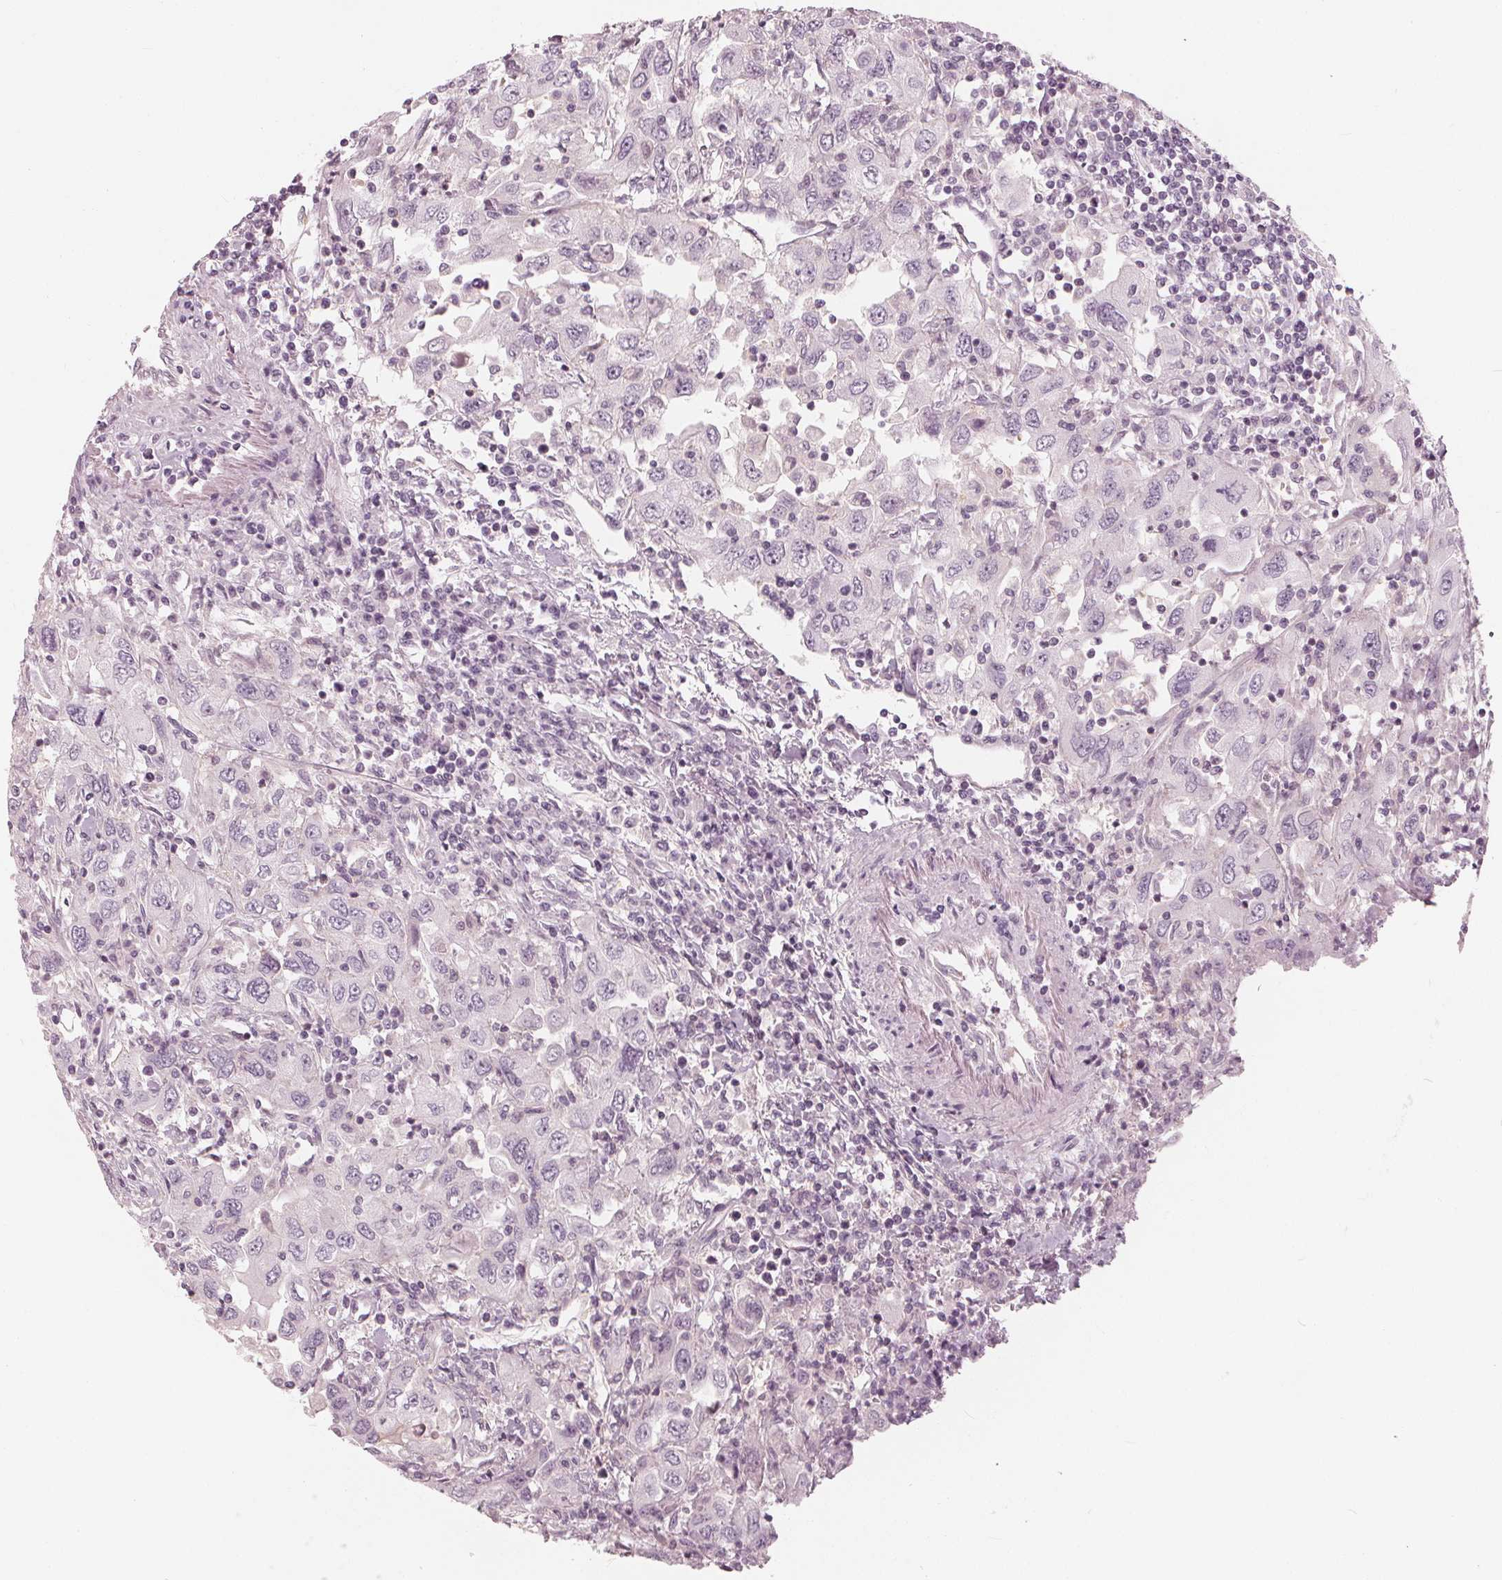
{"staining": {"intensity": "negative", "quantity": "none", "location": "none"}, "tissue": "urothelial cancer", "cell_type": "Tumor cells", "image_type": "cancer", "snomed": [{"axis": "morphology", "description": "Urothelial carcinoma, High grade"}, {"axis": "topography", "description": "Urinary bladder"}], "caption": "Tumor cells are negative for protein expression in human high-grade urothelial carcinoma.", "gene": "SAT2", "patient": {"sex": "male", "age": 76}}